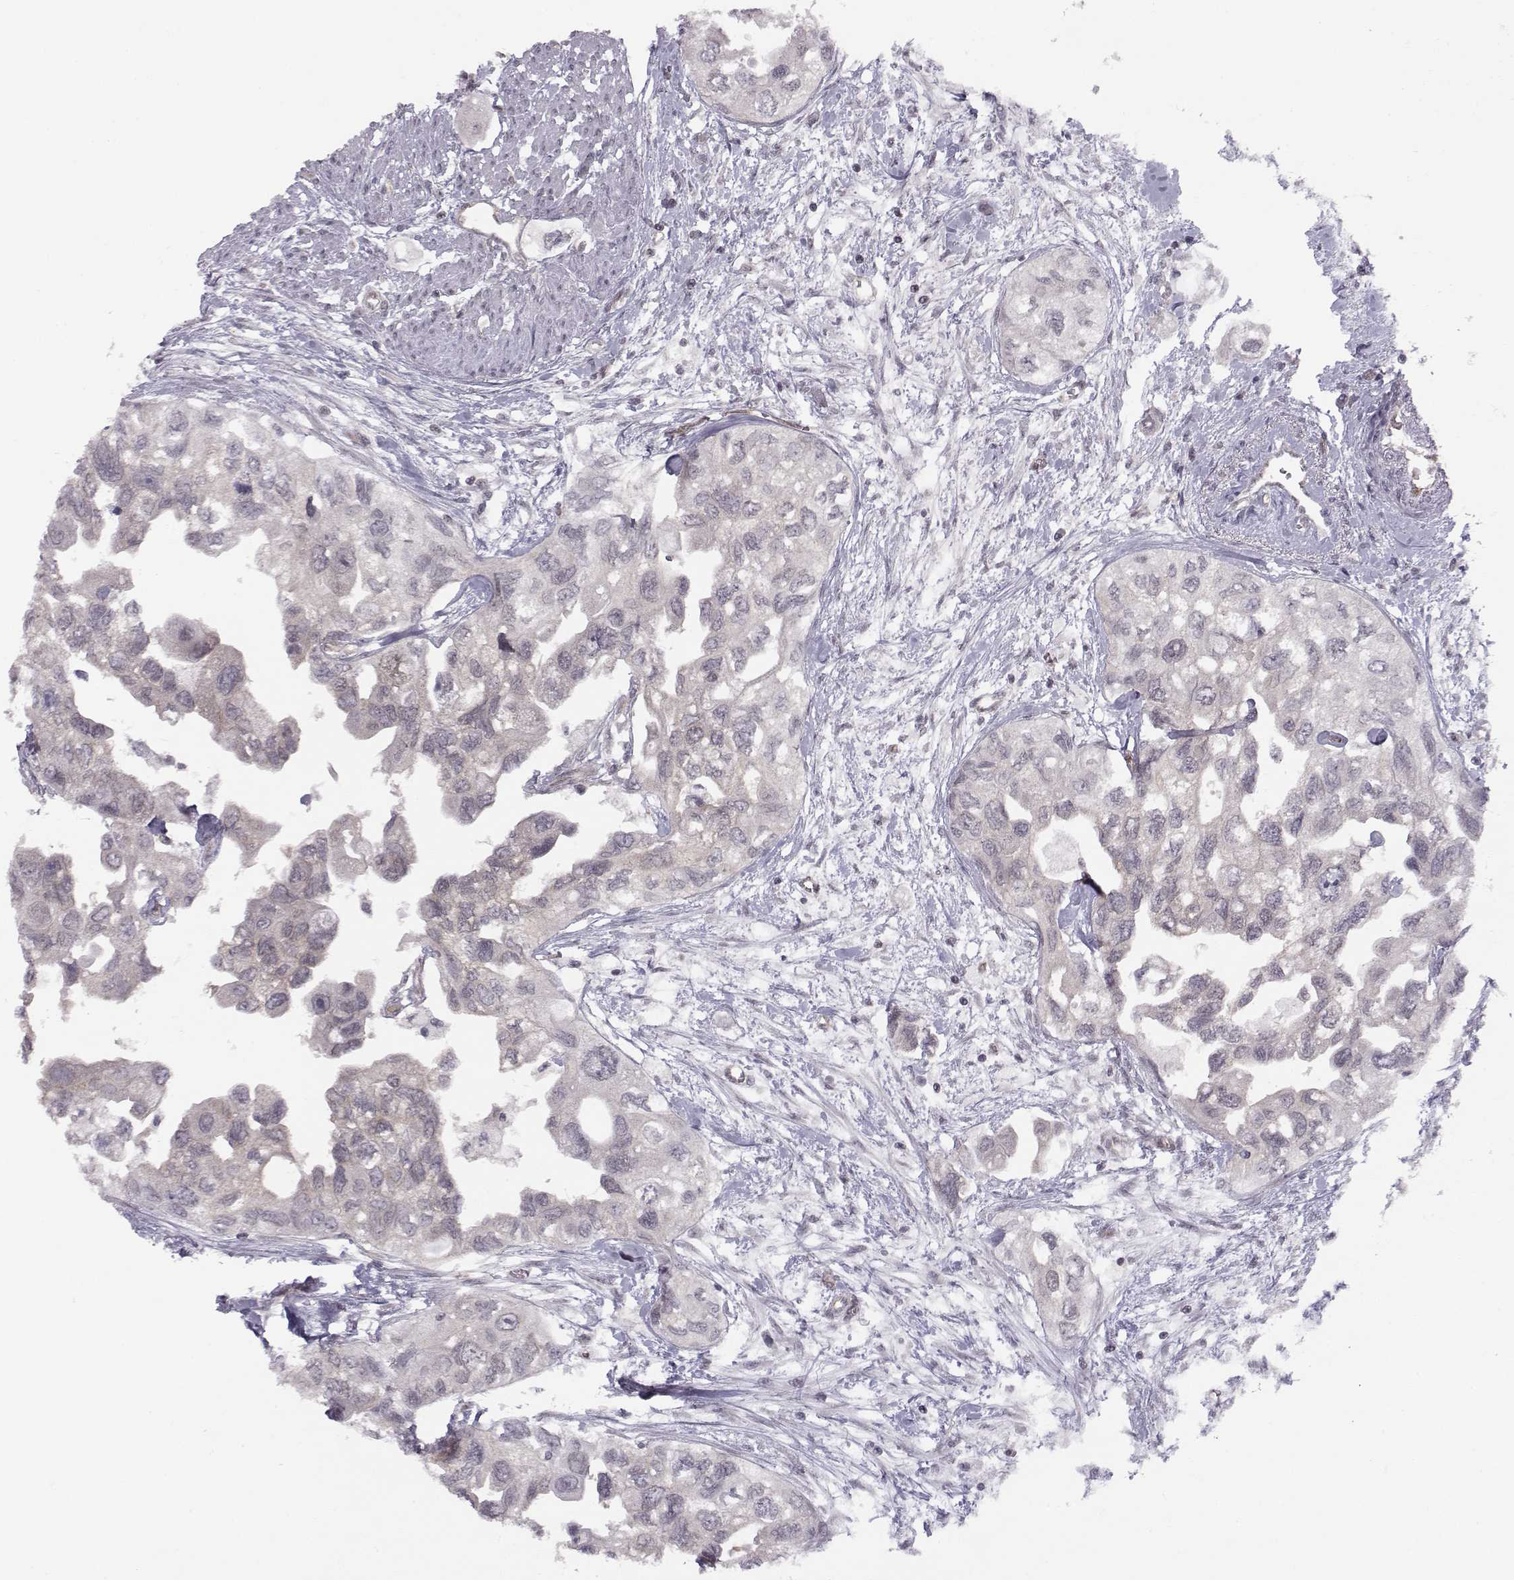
{"staining": {"intensity": "negative", "quantity": "none", "location": "none"}, "tissue": "urothelial cancer", "cell_type": "Tumor cells", "image_type": "cancer", "snomed": [{"axis": "morphology", "description": "Urothelial carcinoma, High grade"}, {"axis": "topography", "description": "Urinary bladder"}], "caption": "Image shows no significant protein staining in tumor cells of urothelial cancer.", "gene": "KIF13B", "patient": {"sex": "male", "age": 59}}